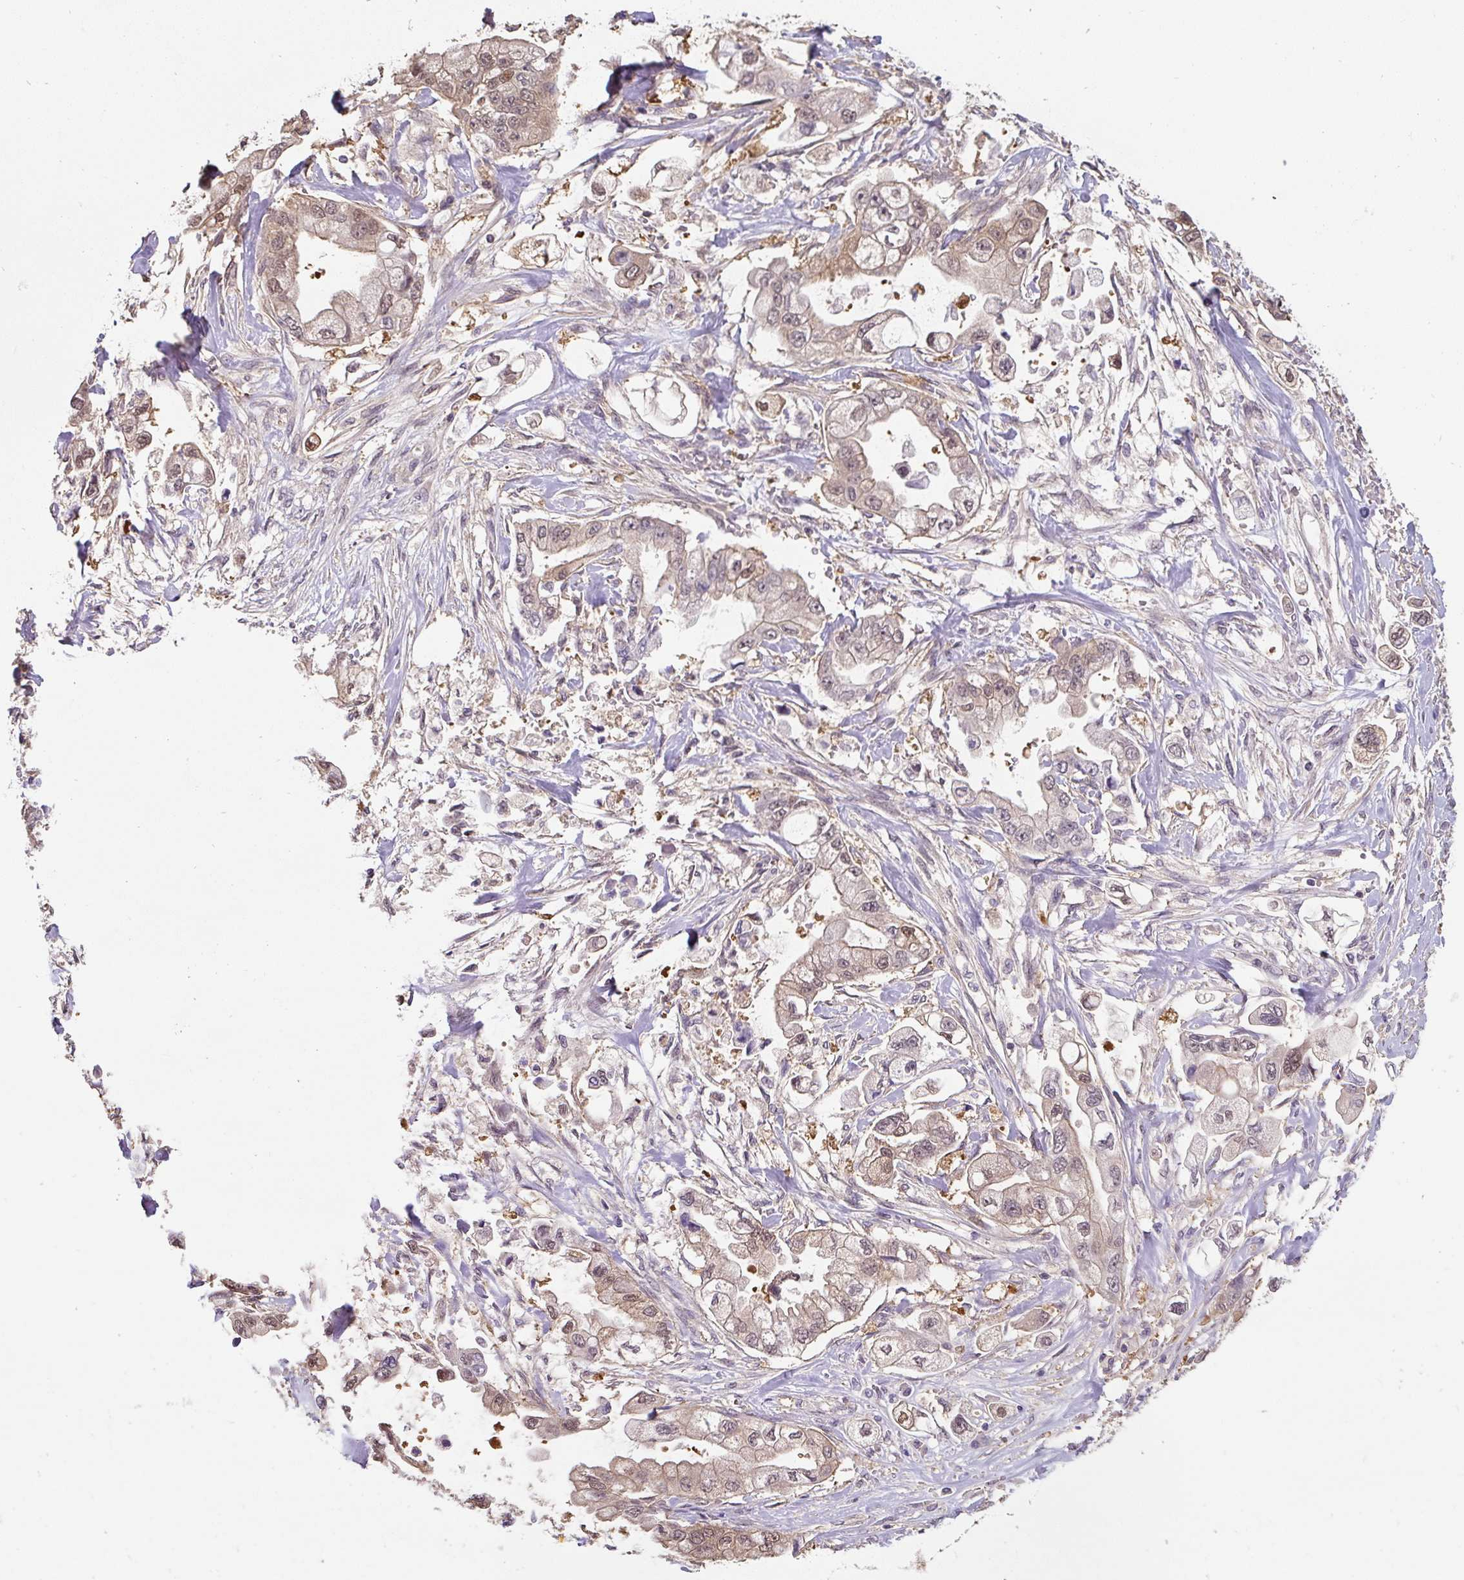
{"staining": {"intensity": "weak", "quantity": "25%-75%", "location": "cytoplasmic/membranous"}, "tissue": "stomach cancer", "cell_type": "Tumor cells", "image_type": "cancer", "snomed": [{"axis": "morphology", "description": "Adenocarcinoma, NOS"}, {"axis": "topography", "description": "Stomach"}], "caption": "IHC staining of stomach cancer (adenocarcinoma), which exhibits low levels of weak cytoplasmic/membranous positivity in approximately 25%-75% of tumor cells indicating weak cytoplasmic/membranous protein expression. The staining was performed using DAB (3,3'-diaminobenzidine) (brown) for protein detection and nuclei were counterstained in hematoxylin (blue).", "gene": "ST13", "patient": {"sex": "male", "age": 62}}